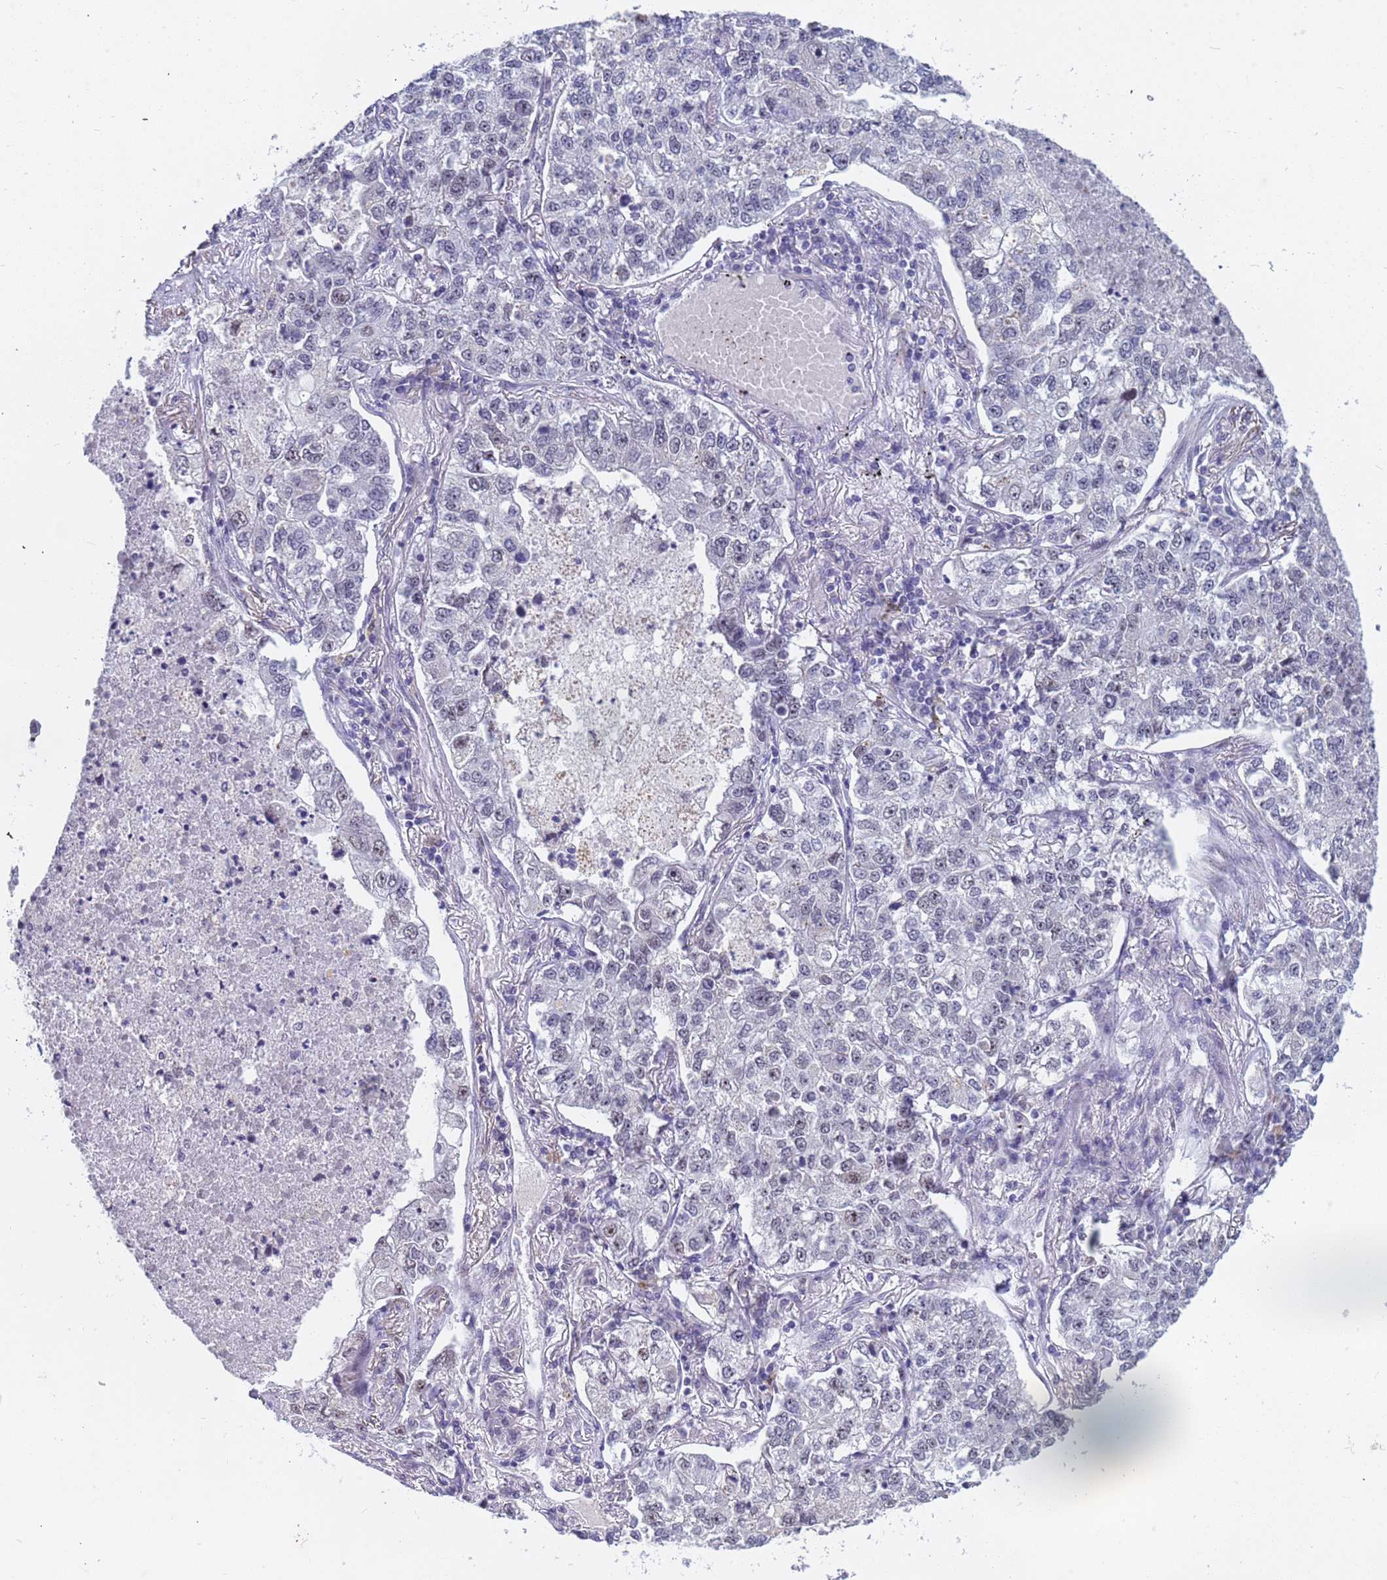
{"staining": {"intensity": "negative", "quantity": "none", "location": "none"}, "tissue": "lung cancer", "cell_type": "Tumor cells", "image_type": "cancer", "snomed": [{"axis": "morphology", "description": "Adenocarcinoma, NOS"}, {"axis": "topography", "description": "Lung"}], "caption": "DAB (3,3'-diaminobenzidine) immunohistochemical staining of human lung cancer (adenocarcinoma) exhibits no significant staining in tumor cells.", "gene": "CXorf65", "patient": {"sex": "male", "age": 49}}